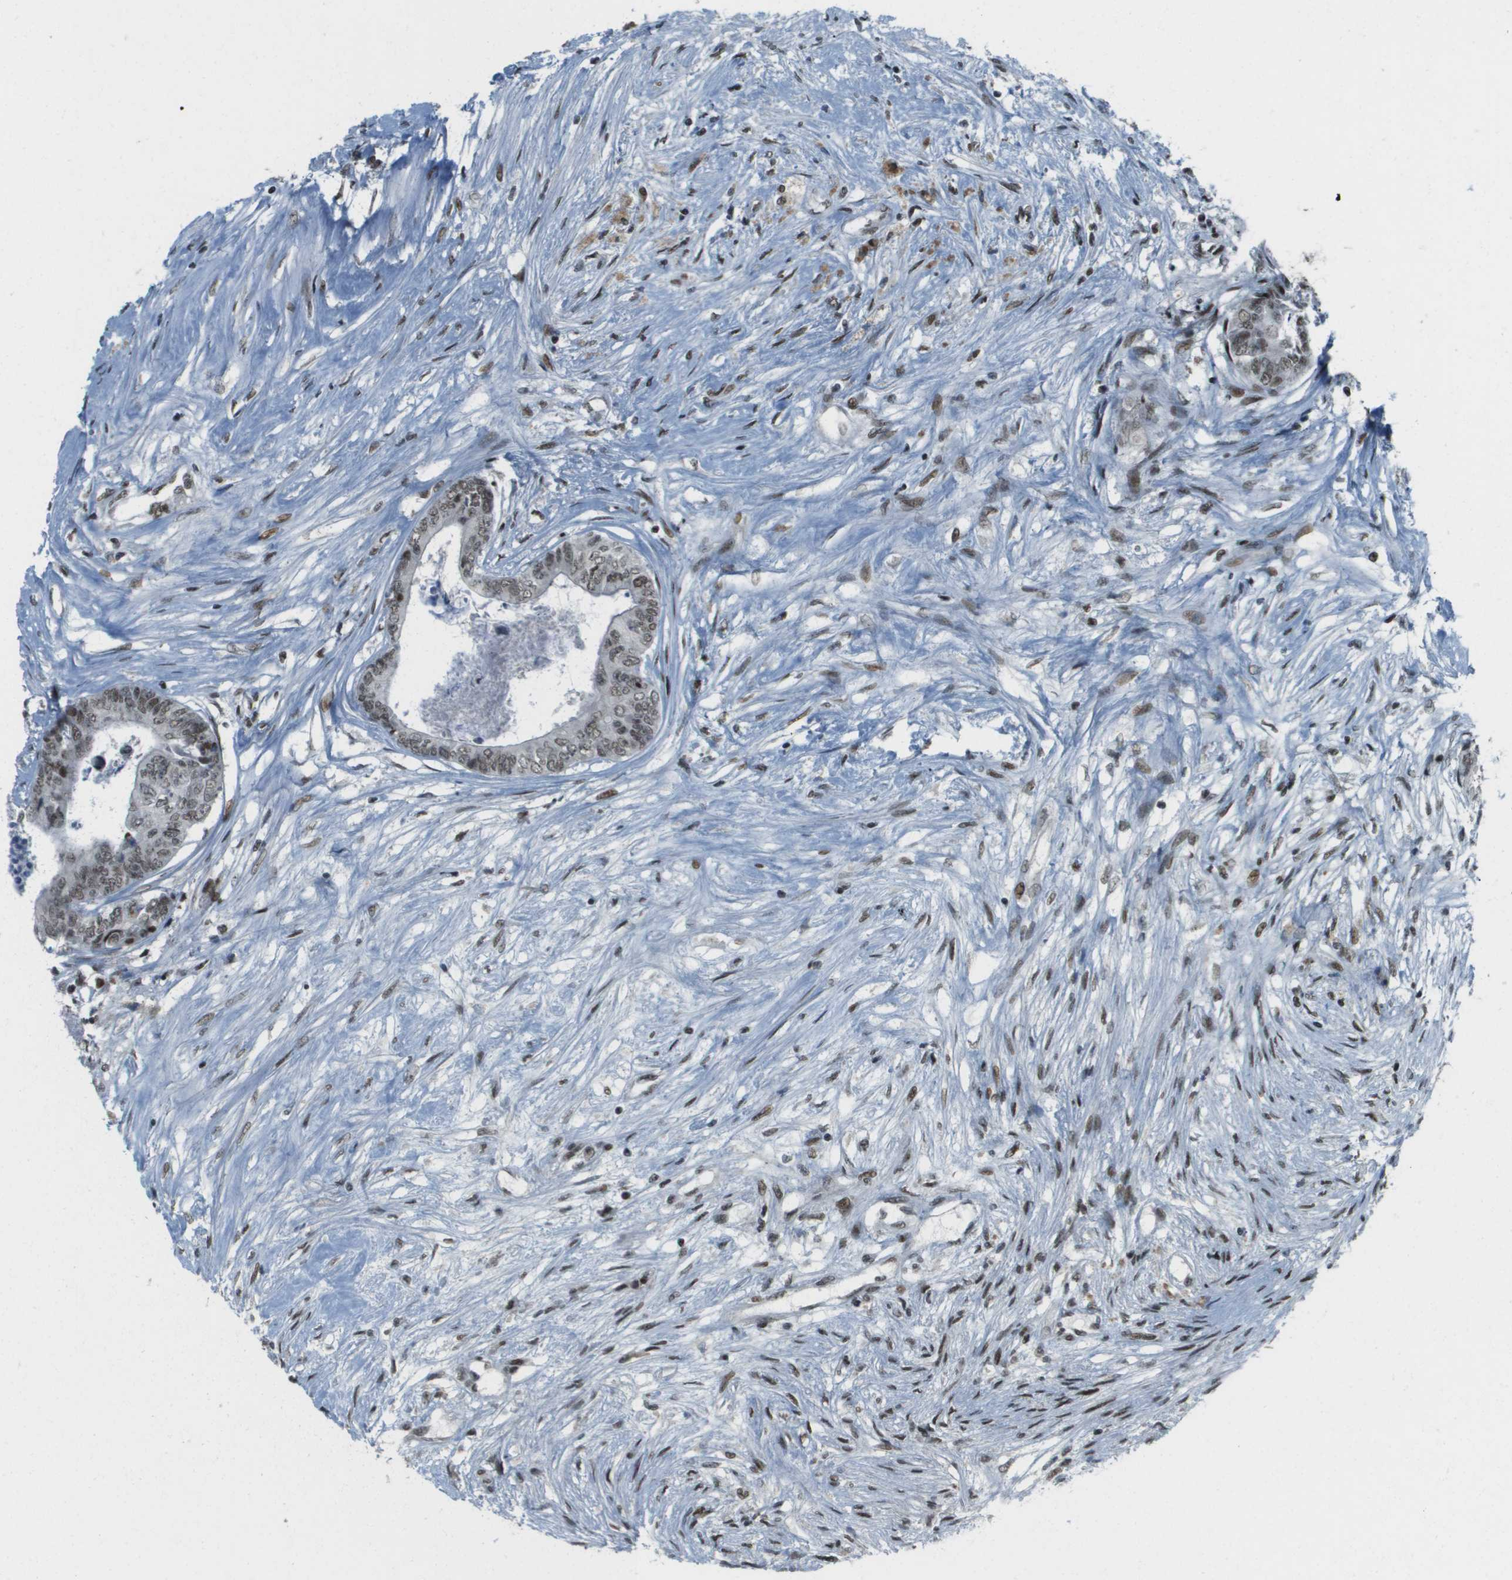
{"staining": {"intensity": "moderate", "quantity": ">75%", "location": "nuclear"}, "tissue": "colorectal cancer", "cell_type": "Tumor cells", "image_type": "cancer", "snomed": [{"axis": "morphology", "description": "Adenocarcinoma, NOS"}, {"axis": "topography", "description": "Rectum"}], "caption": "Human colorectal adenocarcinoma stained for a protein (brown) shows moderate nuclear positive expression in approximately >75% of tumor cells.", "gene": "IRF7", "patient": {"sex": "male", "age": 63}}